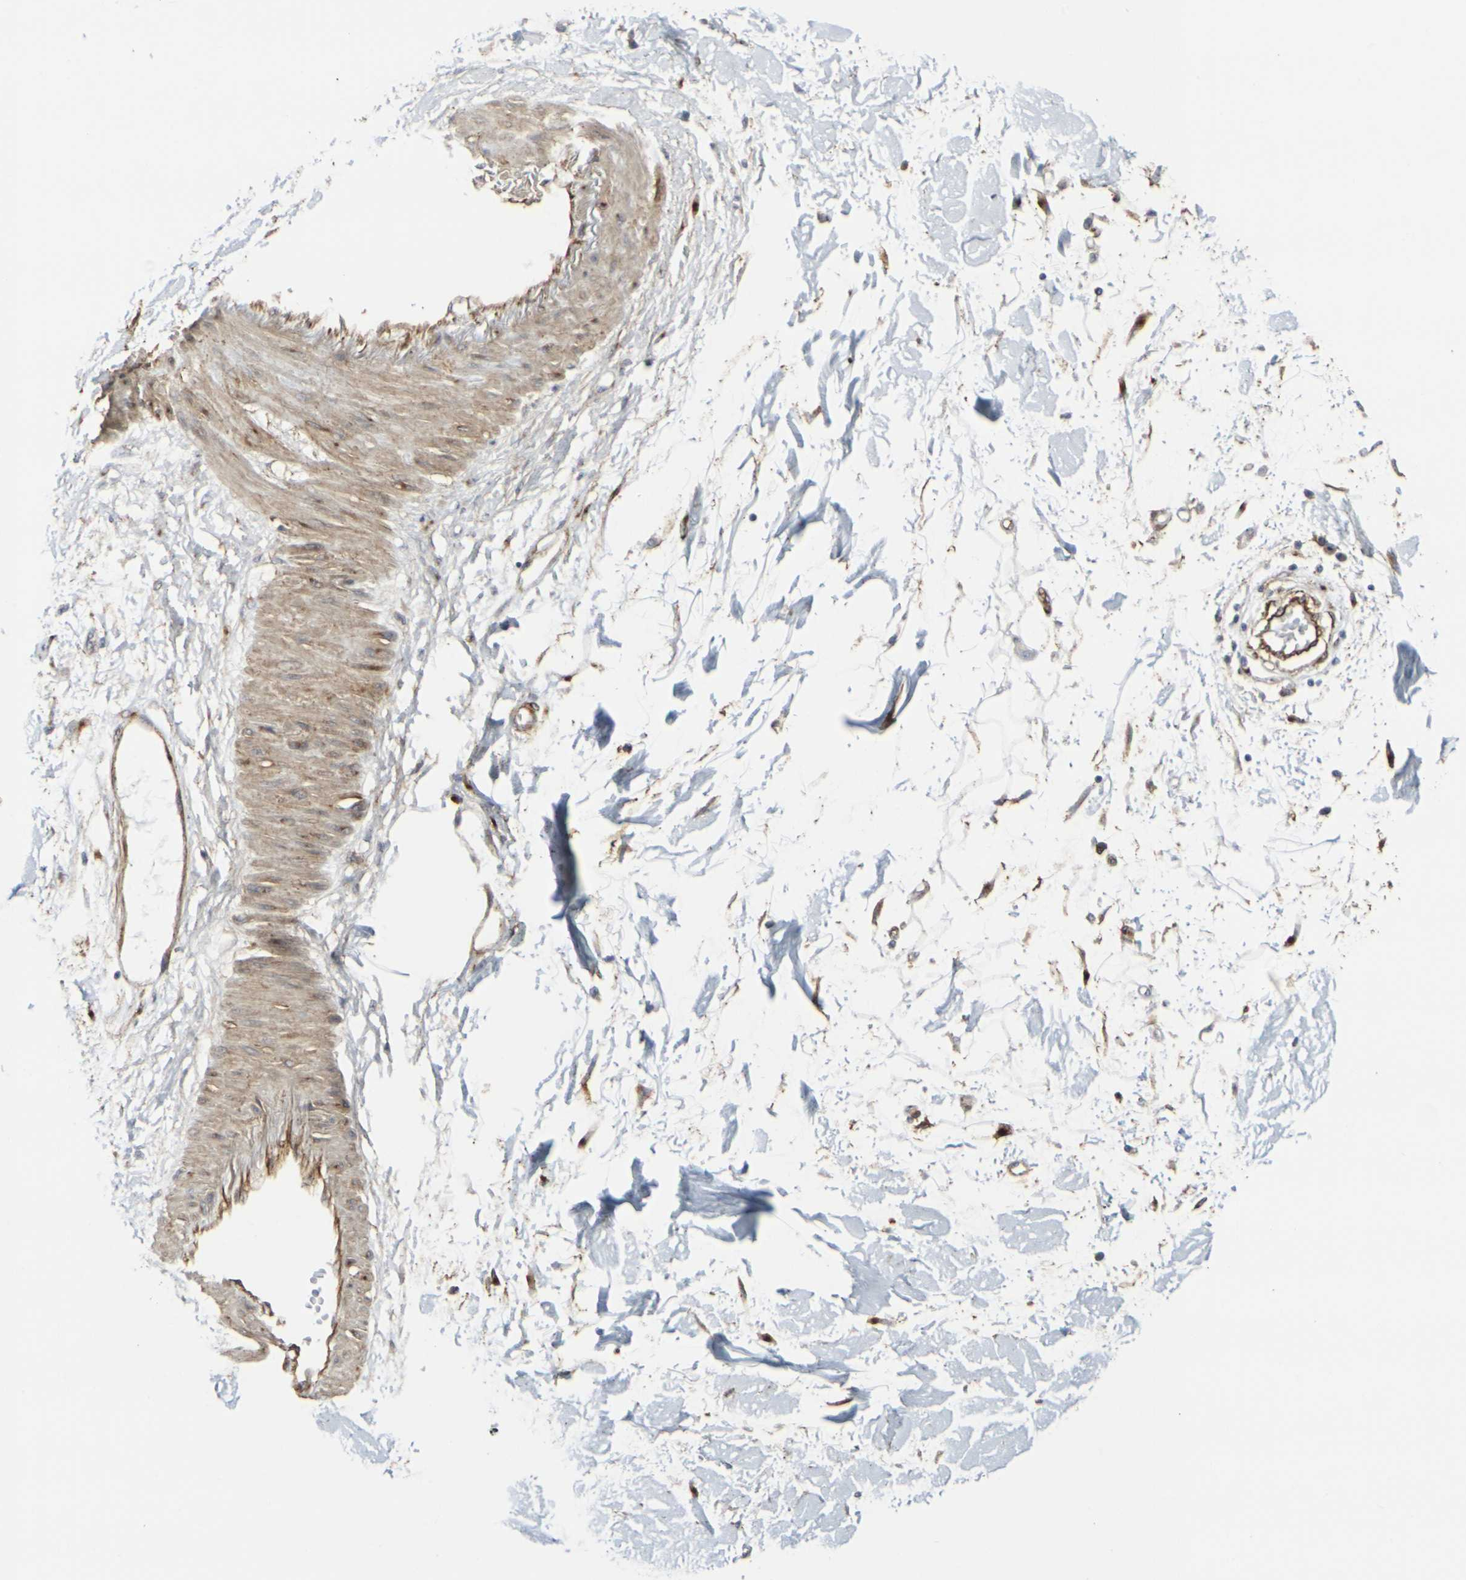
{"staining": {"intensity": "negative", "quantity": "none", "location": "none"}, "tissue": "adipose tissue", "cell_type": "Adipocytes", "image_type": "normal", "snomed": [{"axis": "morphology", "description": "Squamous cell carcinoma, NOS"}, {"axis": "topography", "description": "Skin"}], "caption": "Adipocytes show no significant protein positivity in benign adipose tissue. (DAB (3,3'-diaminobenzidine) immunohistochemistry (IHC), high magnification).", "gene": "MYOF", "patient": {"sex": "male", "age": 83}}